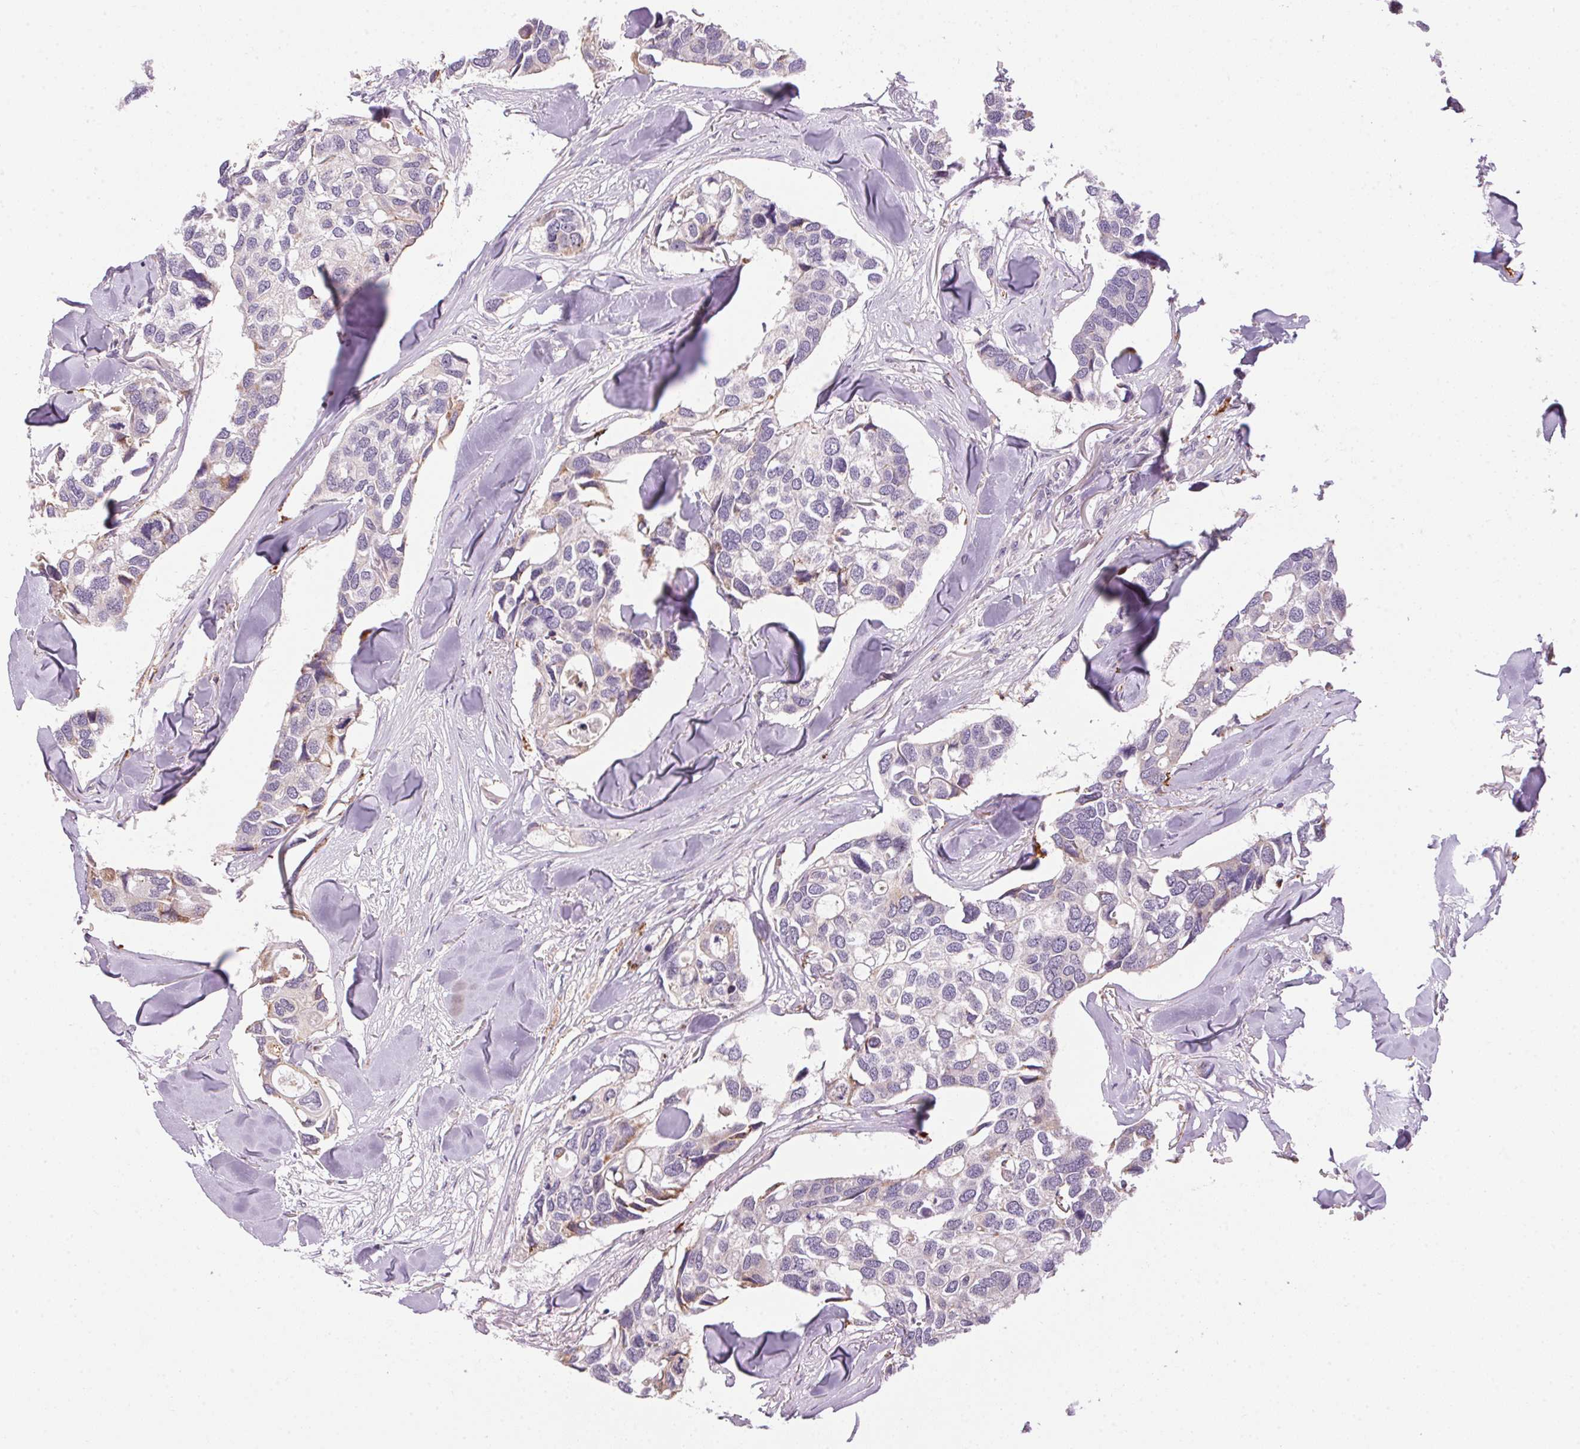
{"staining": {"intensity": "negative", "quantity": "none", "location": "none"}, "tissue": "breast cancer", "cell_type": "Tumor cells", "image_type": "cancer", "snomed": [{"axis": "morphology", "description": "Duct carcinoma"}, {"axis": "topography", "description": "Breast"}], "caption": "IHC of human breast cancer displays no staining in tumor cells. The staining was performed using DAB (3,3'-diaminobenzidine) to visualize the protein expression in brown, while the nuclei were stained in blue with hematoxylin (Magnification: 20x).", "gene": "ADH5", "patient": {"sex": "female", "age": 83}}